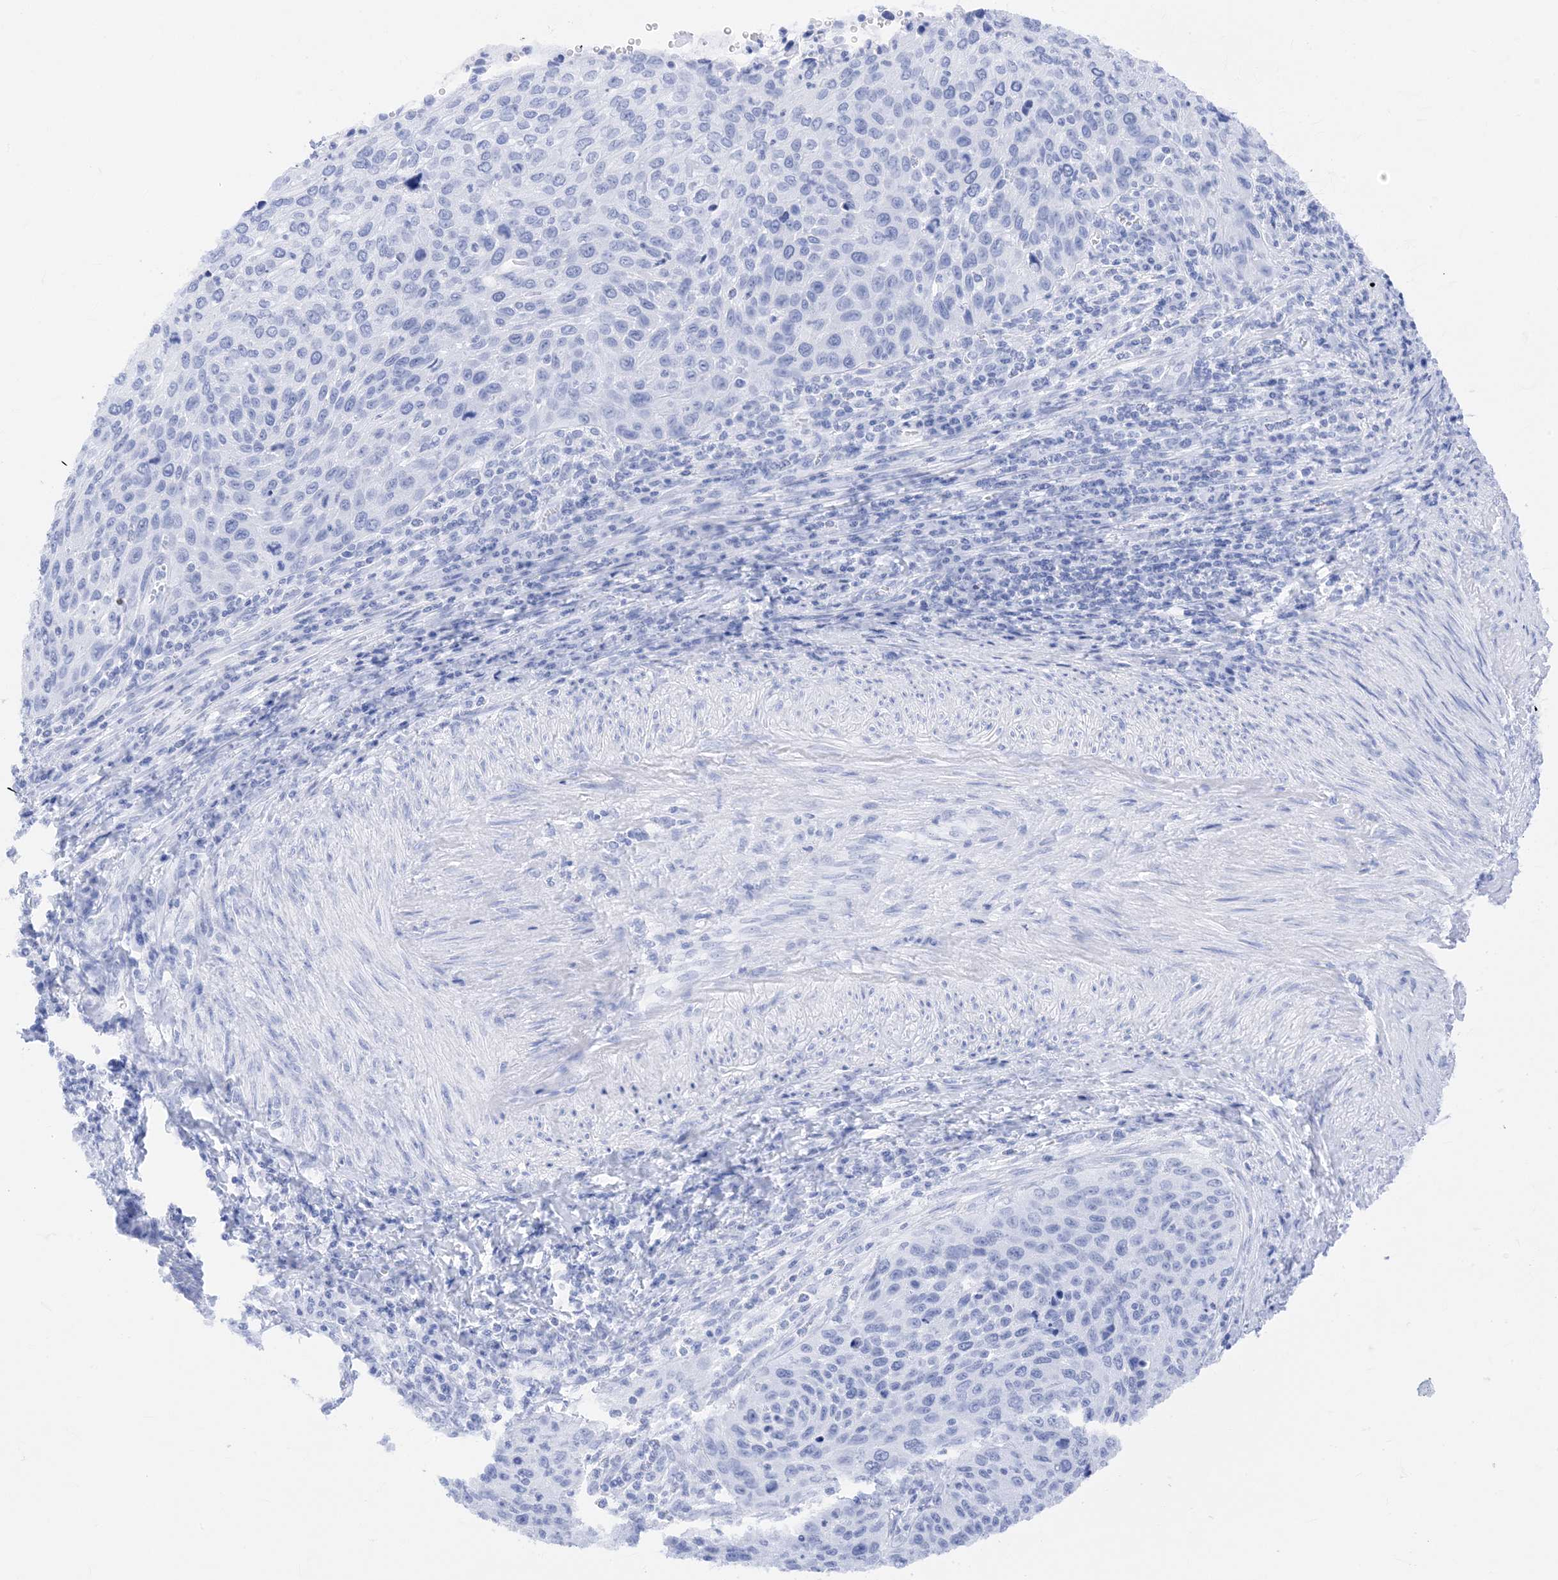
{"staining": {"intensity": "negative", "quantity": "none", "location": "none"}, "tissue": "cervical cancer", "cell_type": "Tumor cells", "image_type": "cancer", "snomed": [{"axis": "morphology", "description": "Squamous cell carcinoma, NOS"}, {"axis": "topography", "description": "Cervix"}], "caption": "This is an immunohistochemistry (IHC) micrograph of human squamous cell carcinoma (cervical). There is no expression in tumor cells.", "gene": "MUC17", "patient": {"sex": "female", "age": 32}}